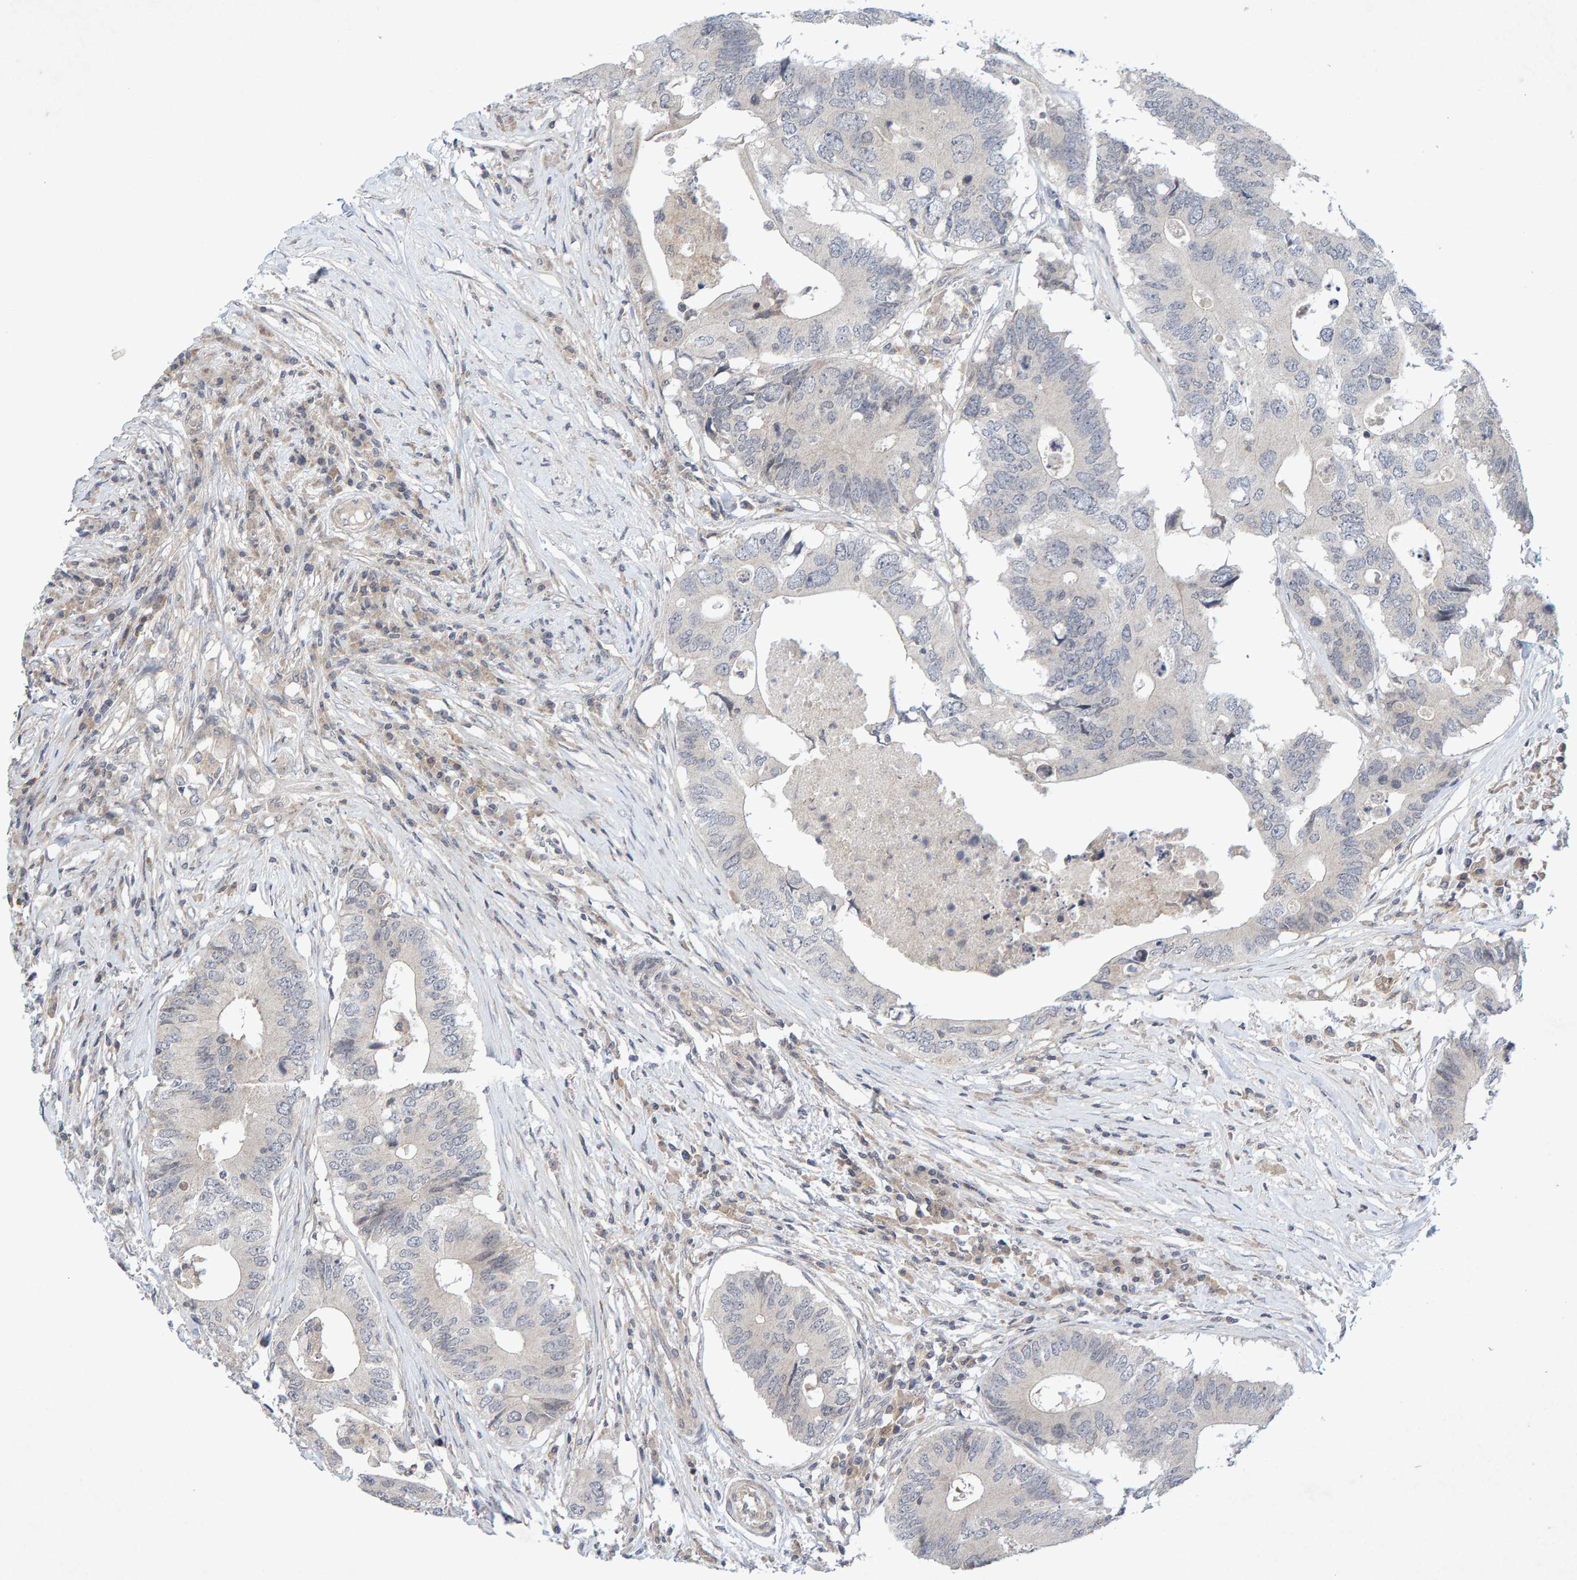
{"staining": {"intensity": "negative", "quantity": "none", "location": "none"}, "tissue": "colorectal cancer", "cell_type": "Tumor cells", "image_type": "cancer", "snomed": [{"axis": "morphology", "description": "Adenocarcinoma, NOS"}, {"axis": "topography", "description": "Colon"}], "caption": "This is a image of immunohistochemistry staining of colorectal cancer, which shows no positivity in tumor cells.", "gene": "CDH2", "patient": {"sex": "male", "age": 71}}